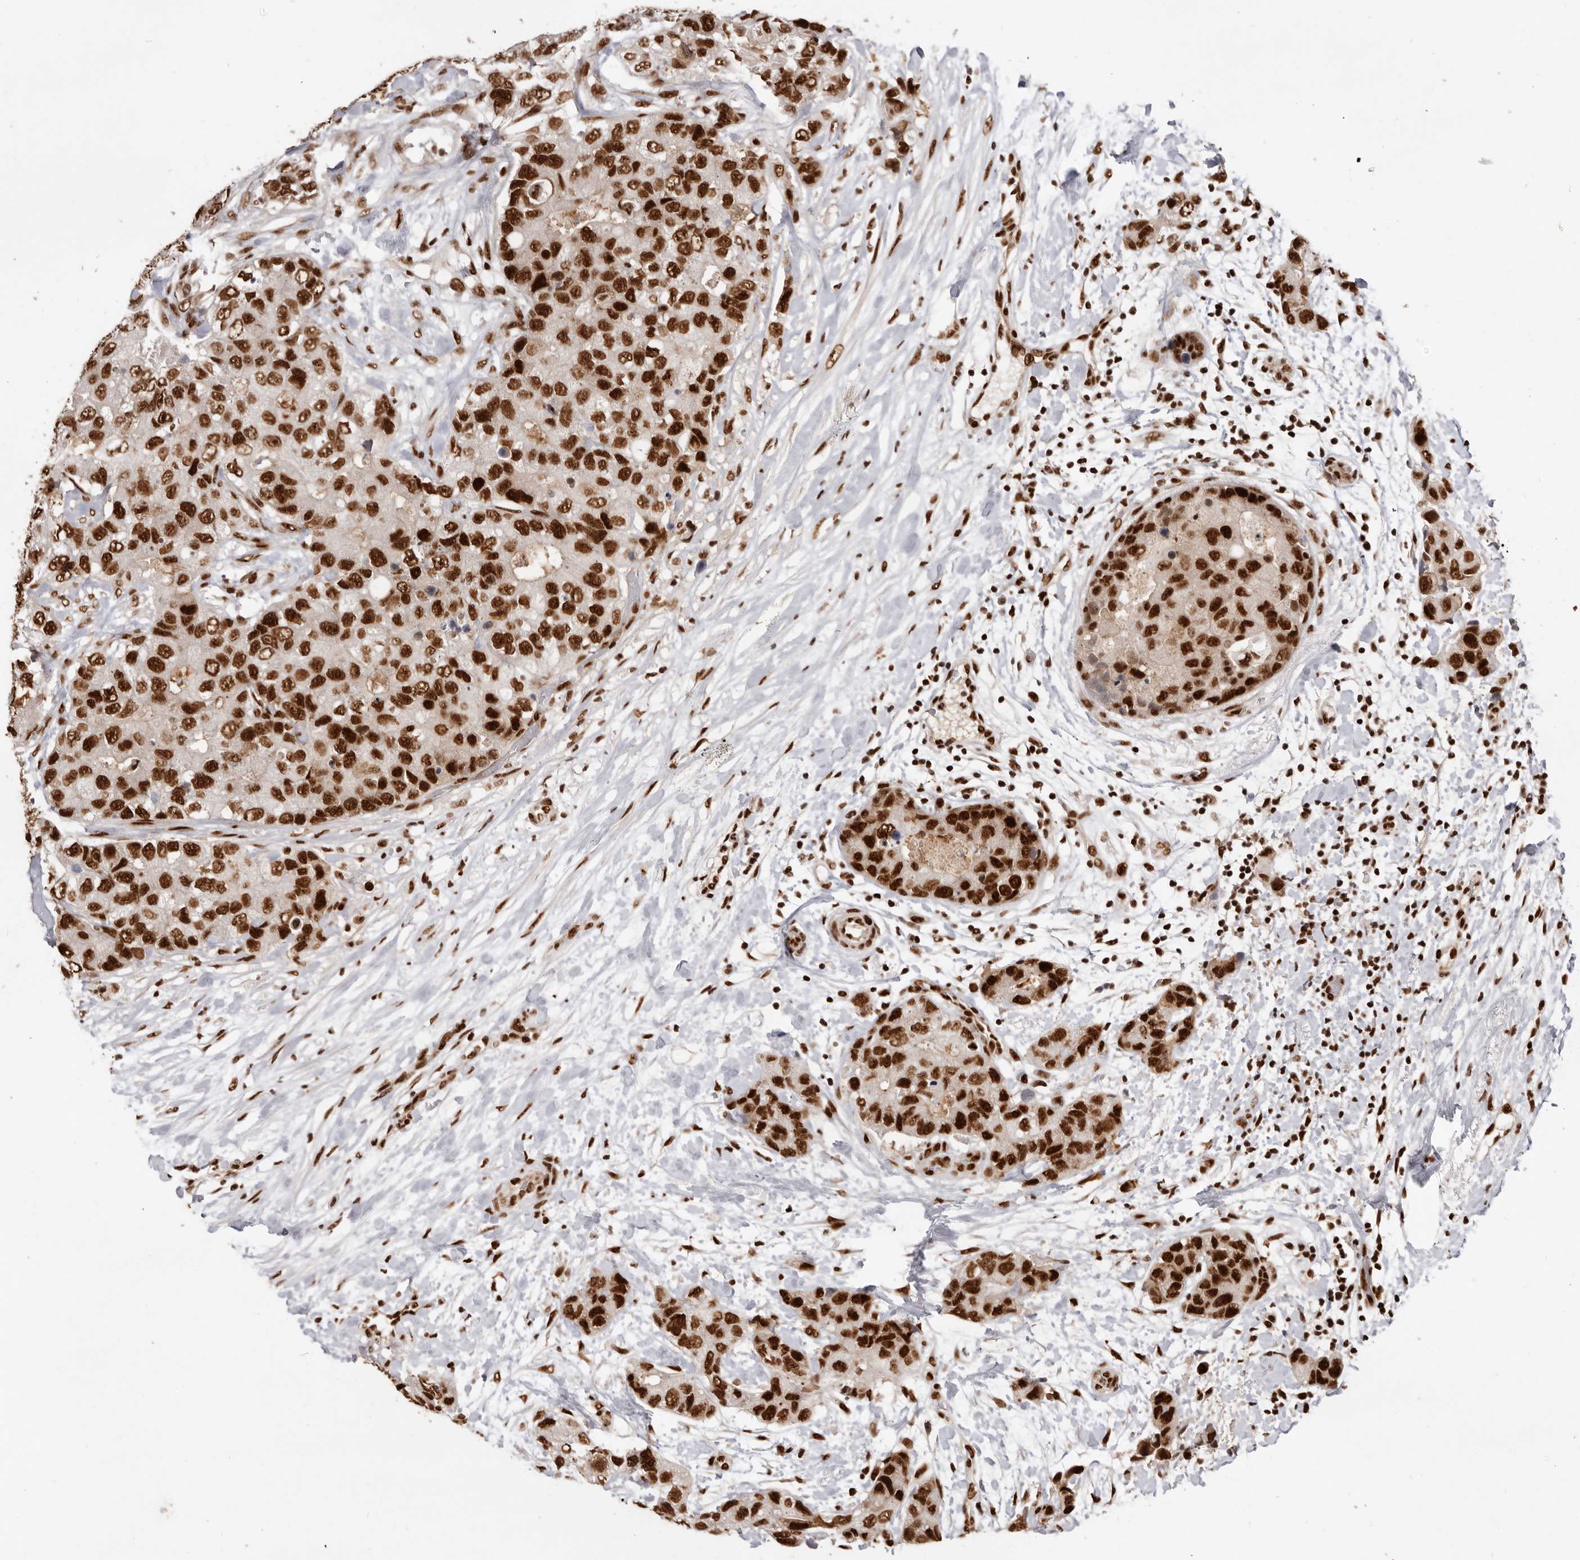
{"staining": {"intensity": "strong", "quantity": ">75%", "location": "nuclear"}, "tissue": "breast cancer", "cell_type": "Tumor cells", "image_type": "cancer", "snomed": [{"axis": "morphology", "description": "Duct carcinoma"}, {"axis": "topography", "description": "Breast"}], "caption": "This histopathology image shows breast cancer (infiltrating ductal carcinoma) stained with IHC to label a protein in brown. The nuclear of tumor cells show strong positivity for the protein. Nuclei are counter-stained blue.", "gene": "CHTOP", "patient": {"sex": "female", "age": 62}}